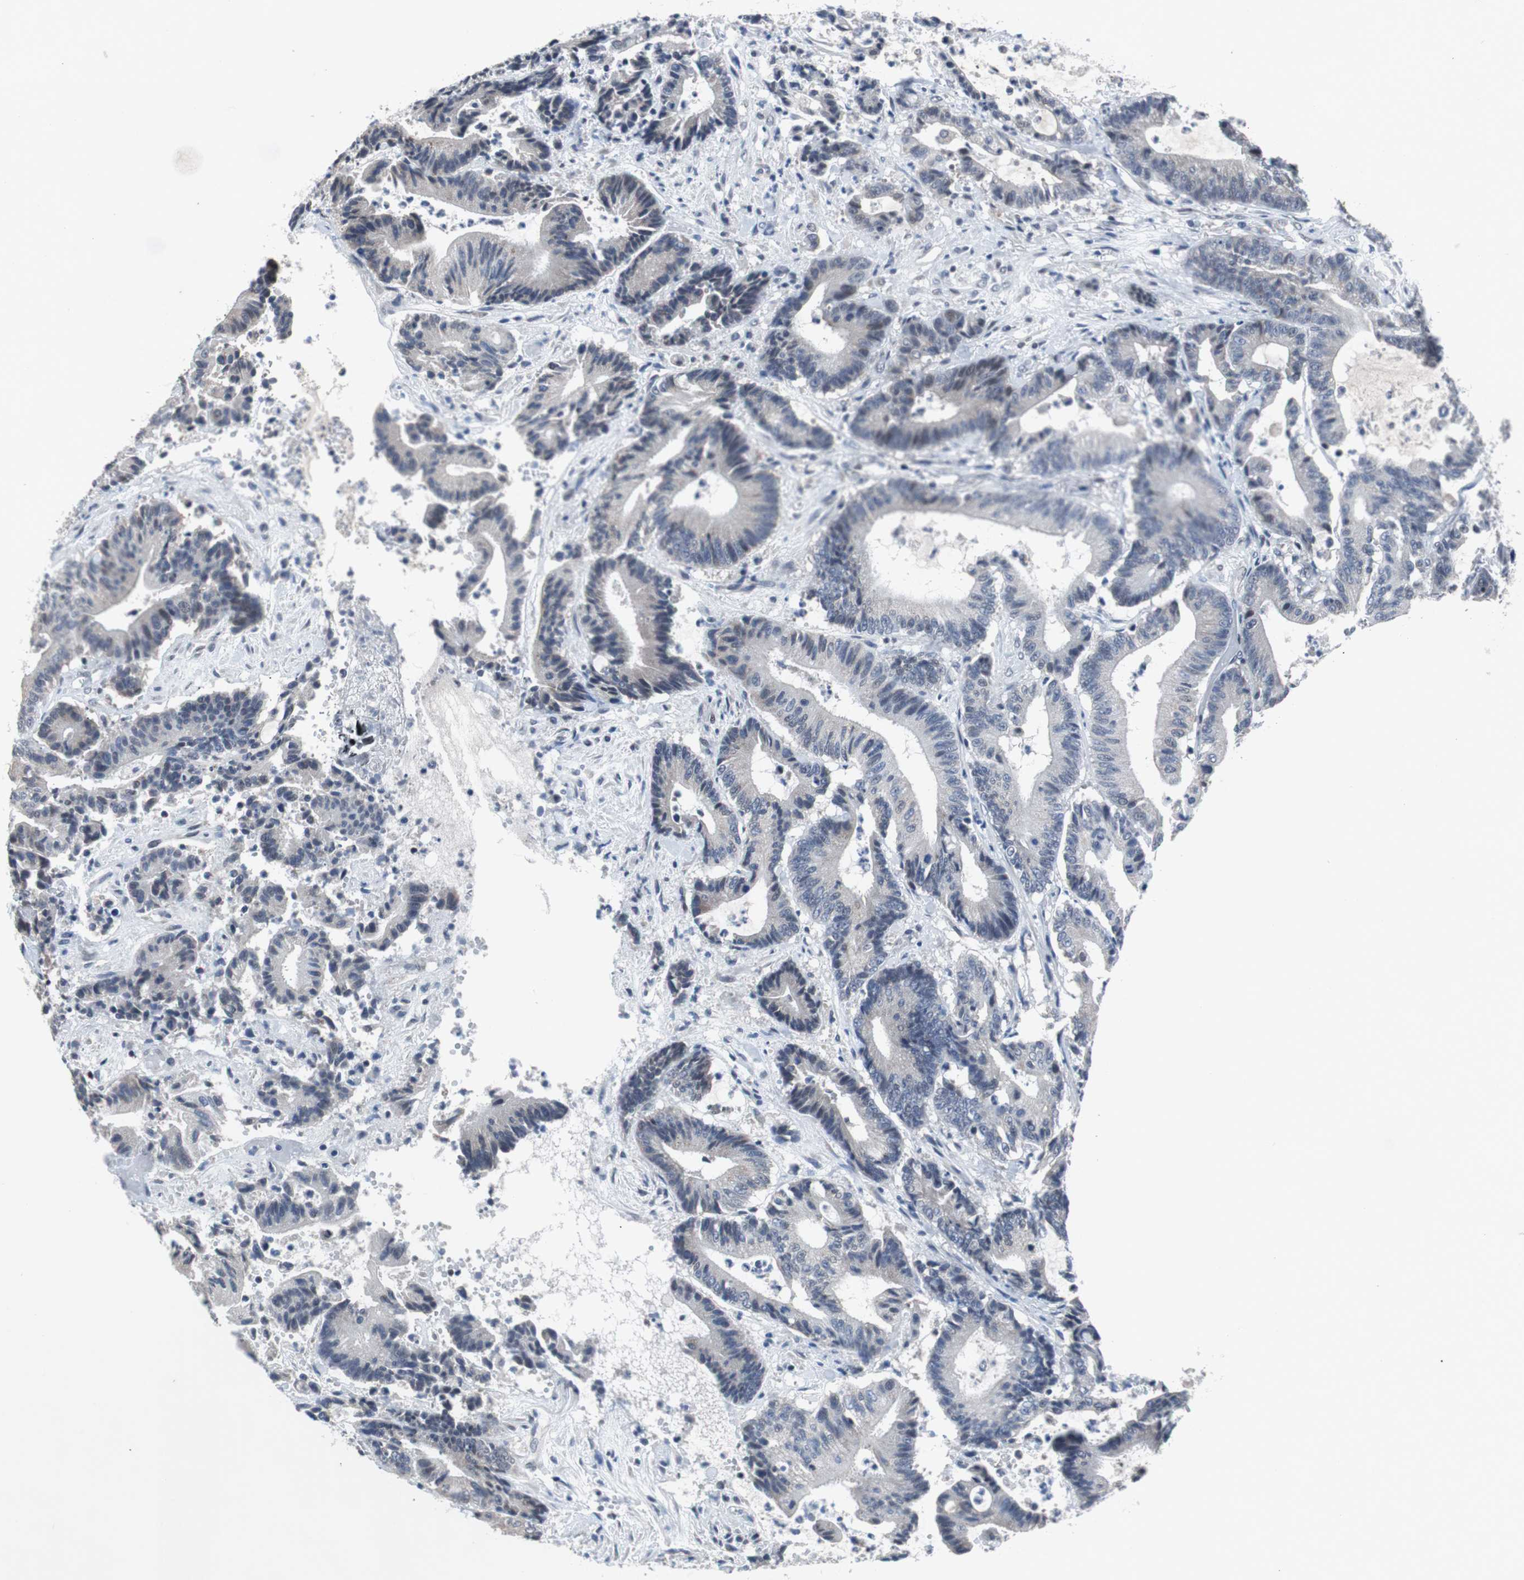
{"staining": {"intensity": "negative", "quantity": "none", "location": "none"}, "tissue": "colorectal cancer", "cell_type": "Tumor cells", "image_type": "cancer", "snomed": [{"axis": "morphology", "description": "Adenocarcinoma, NOS"}, {"axis": "topography", "description": "Colon"}], "caption": "DAB immunohistochemical staining of colorectal adenocarcinoma displays no significant staining in tumor cells.", "gene": "TP63", "patient": {"sex": "female", "age": 84}}